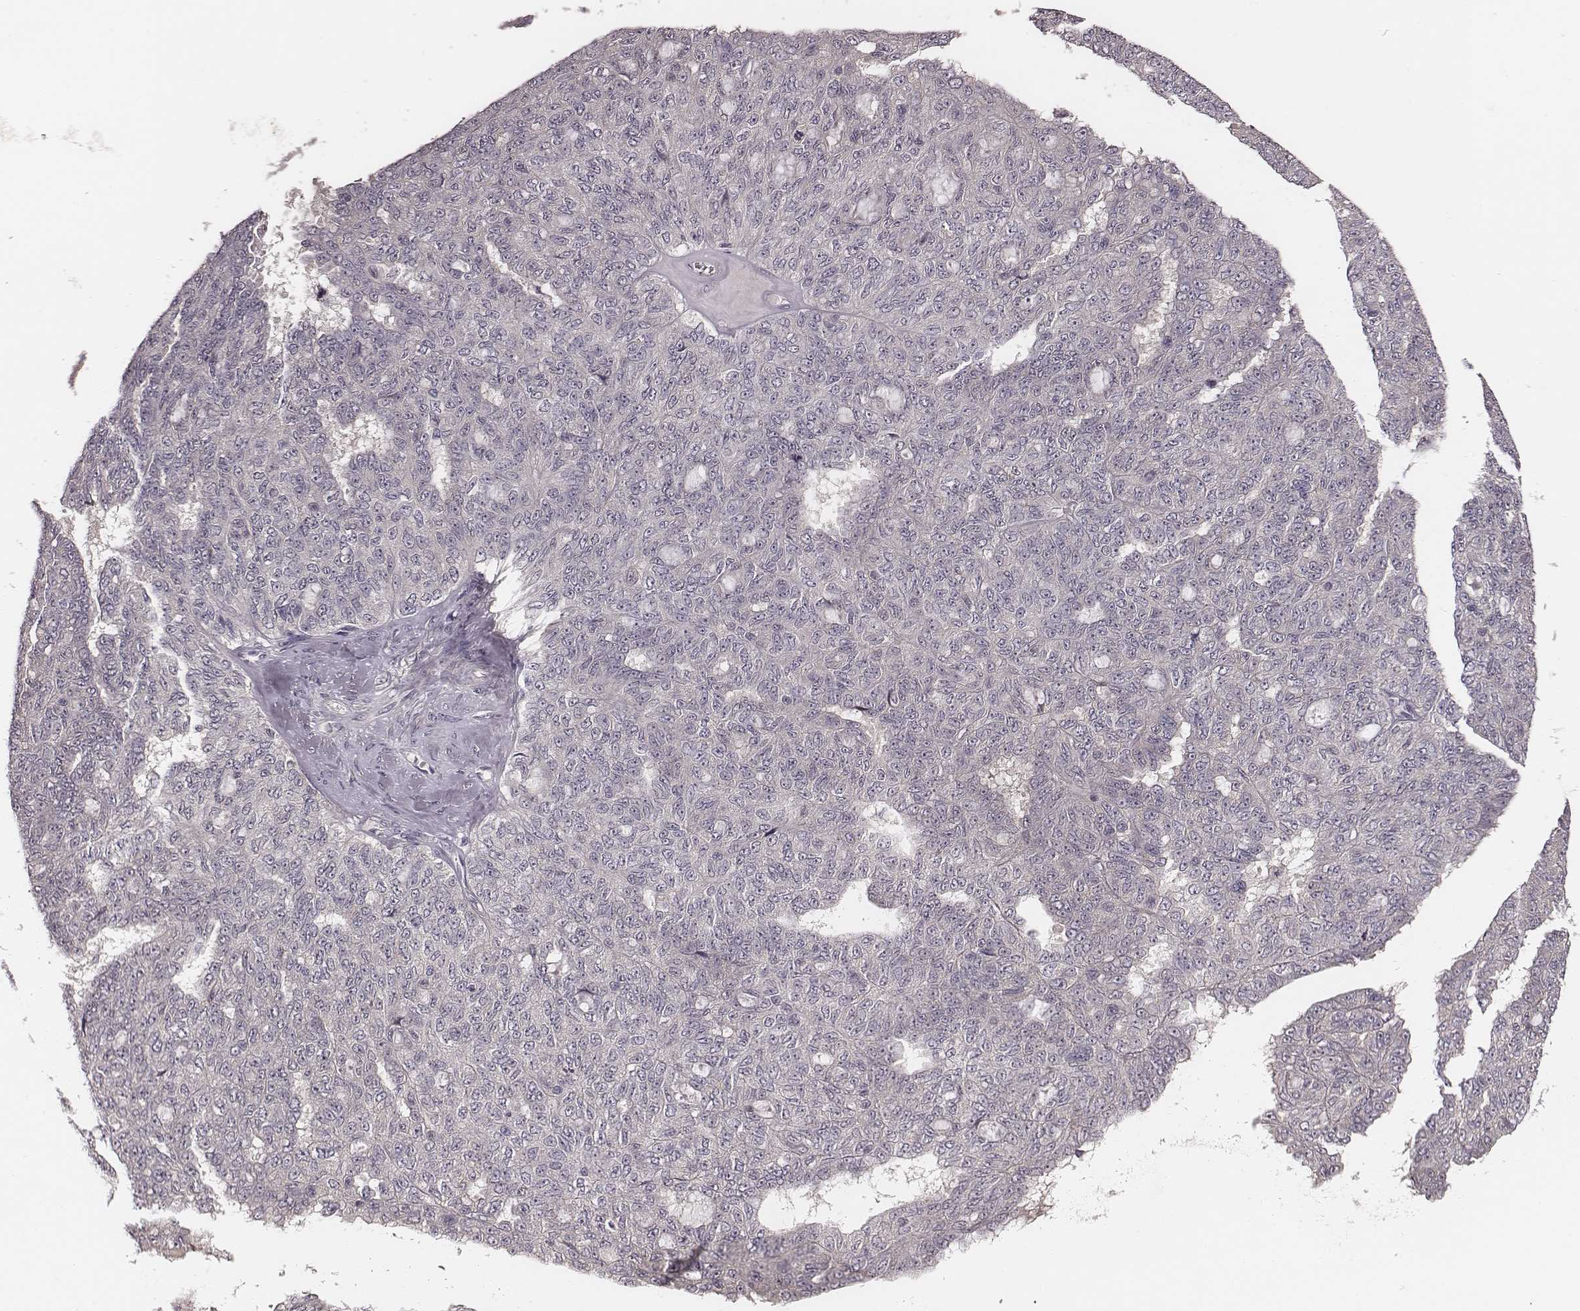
{"staining": {"intensity": "negative", "quantity": "none", "location": "none"}, "tissue": "ovarian cancer", "cell_type": "Tumor cells", "image_type": "cancer", "snomed": [{"axis": "morphology", "description": "Cystadenocarcinoma, serous, NOS"}, {"axis": "topography", "description": "Ovary"}], "caption": "Histopathology image shows no protein positivity in tumor cells of ovarian cancer (serous cystadenocarcinoma) tissue. The staining is performed using DAB (3,3'-diaminobenzidine) brown chromogen with nuclei counter-stained in using hematoxylin.", "gene": "P2RX5", "patient": {"sex": "female", "age": 71}}